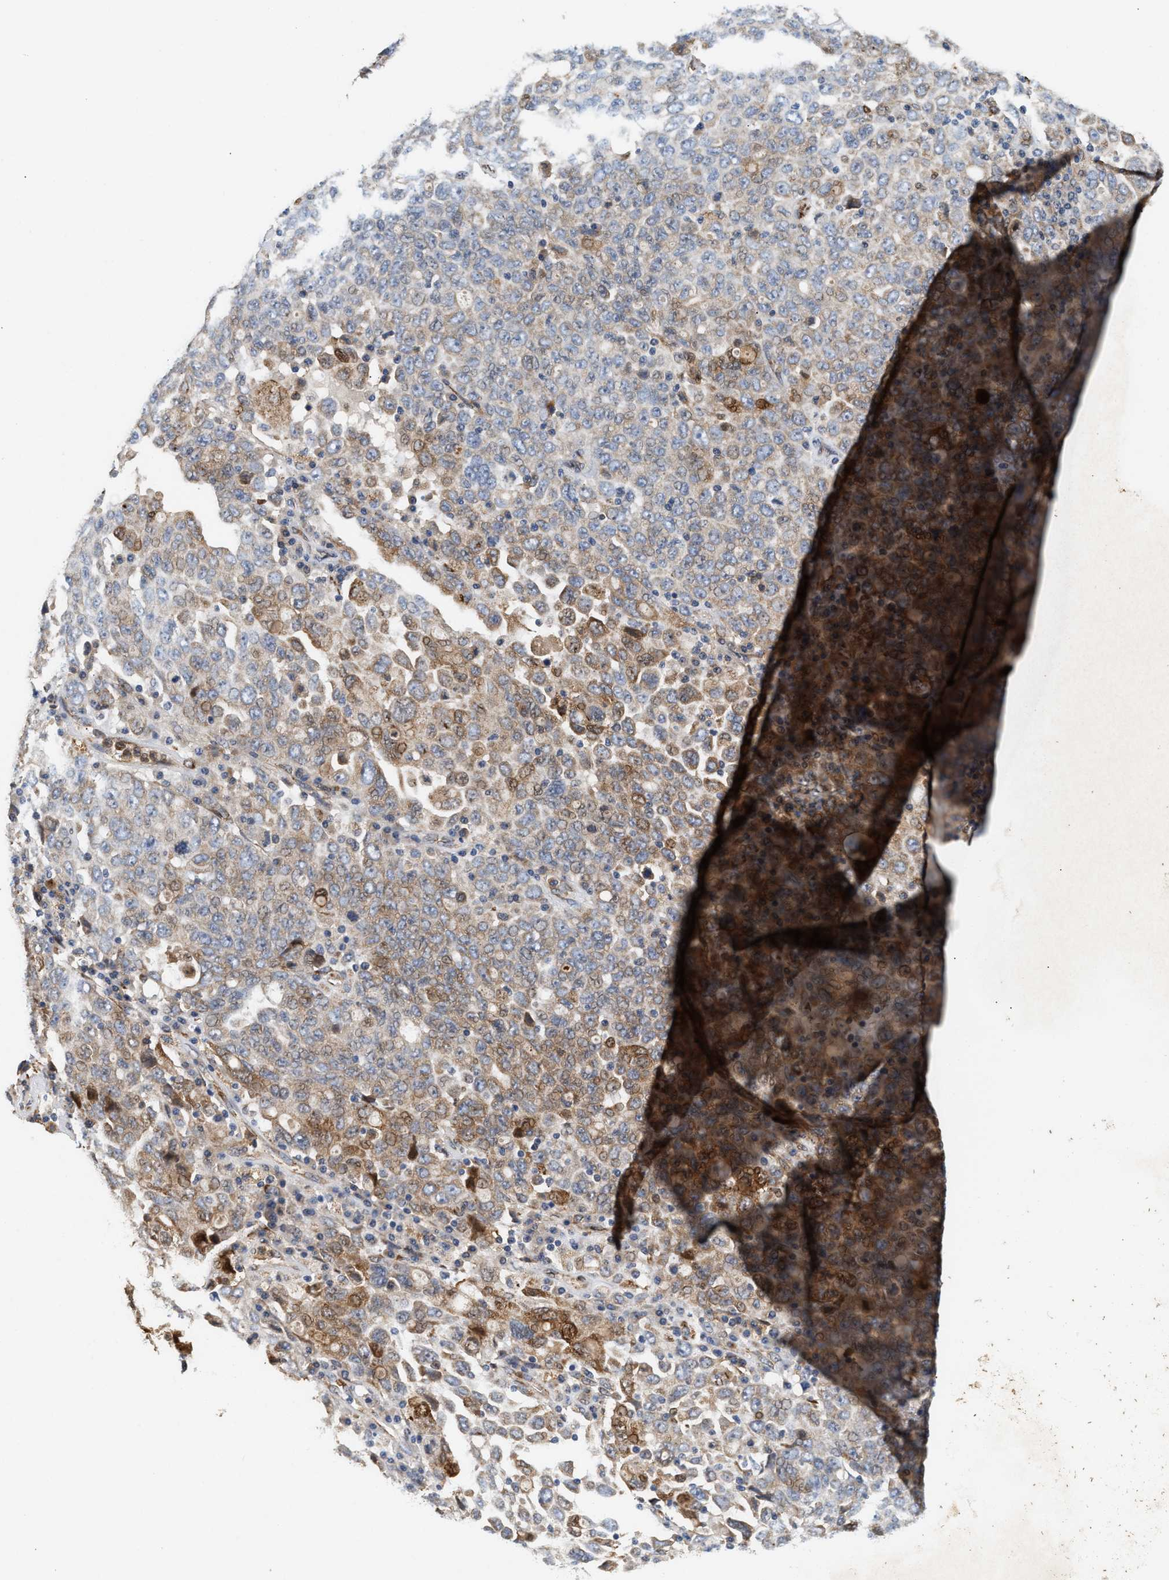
{"staining": {"intensity": "moderate", "quantity": ">75%", "location": "cytoplasmic/membranous"}, "tissue": "ovarian cancer", "cell_type": "Tumor cells", "image_type": "cancer", "snomed": [{"axis": "morphology", "description": "Carcinoma, endometroid"}, {"axis": "topography", "description": "Ovary"}], "caption": "This image demonstrates immunohistochemistry (IHC) staining of human ovarian endometroid carcinoma, with medium moderate cytoplasmic/membranous expression in approximately >75% of tumor cells.", "gene": "PLCD1", "patient": {"sex": "female", "age": 62}}